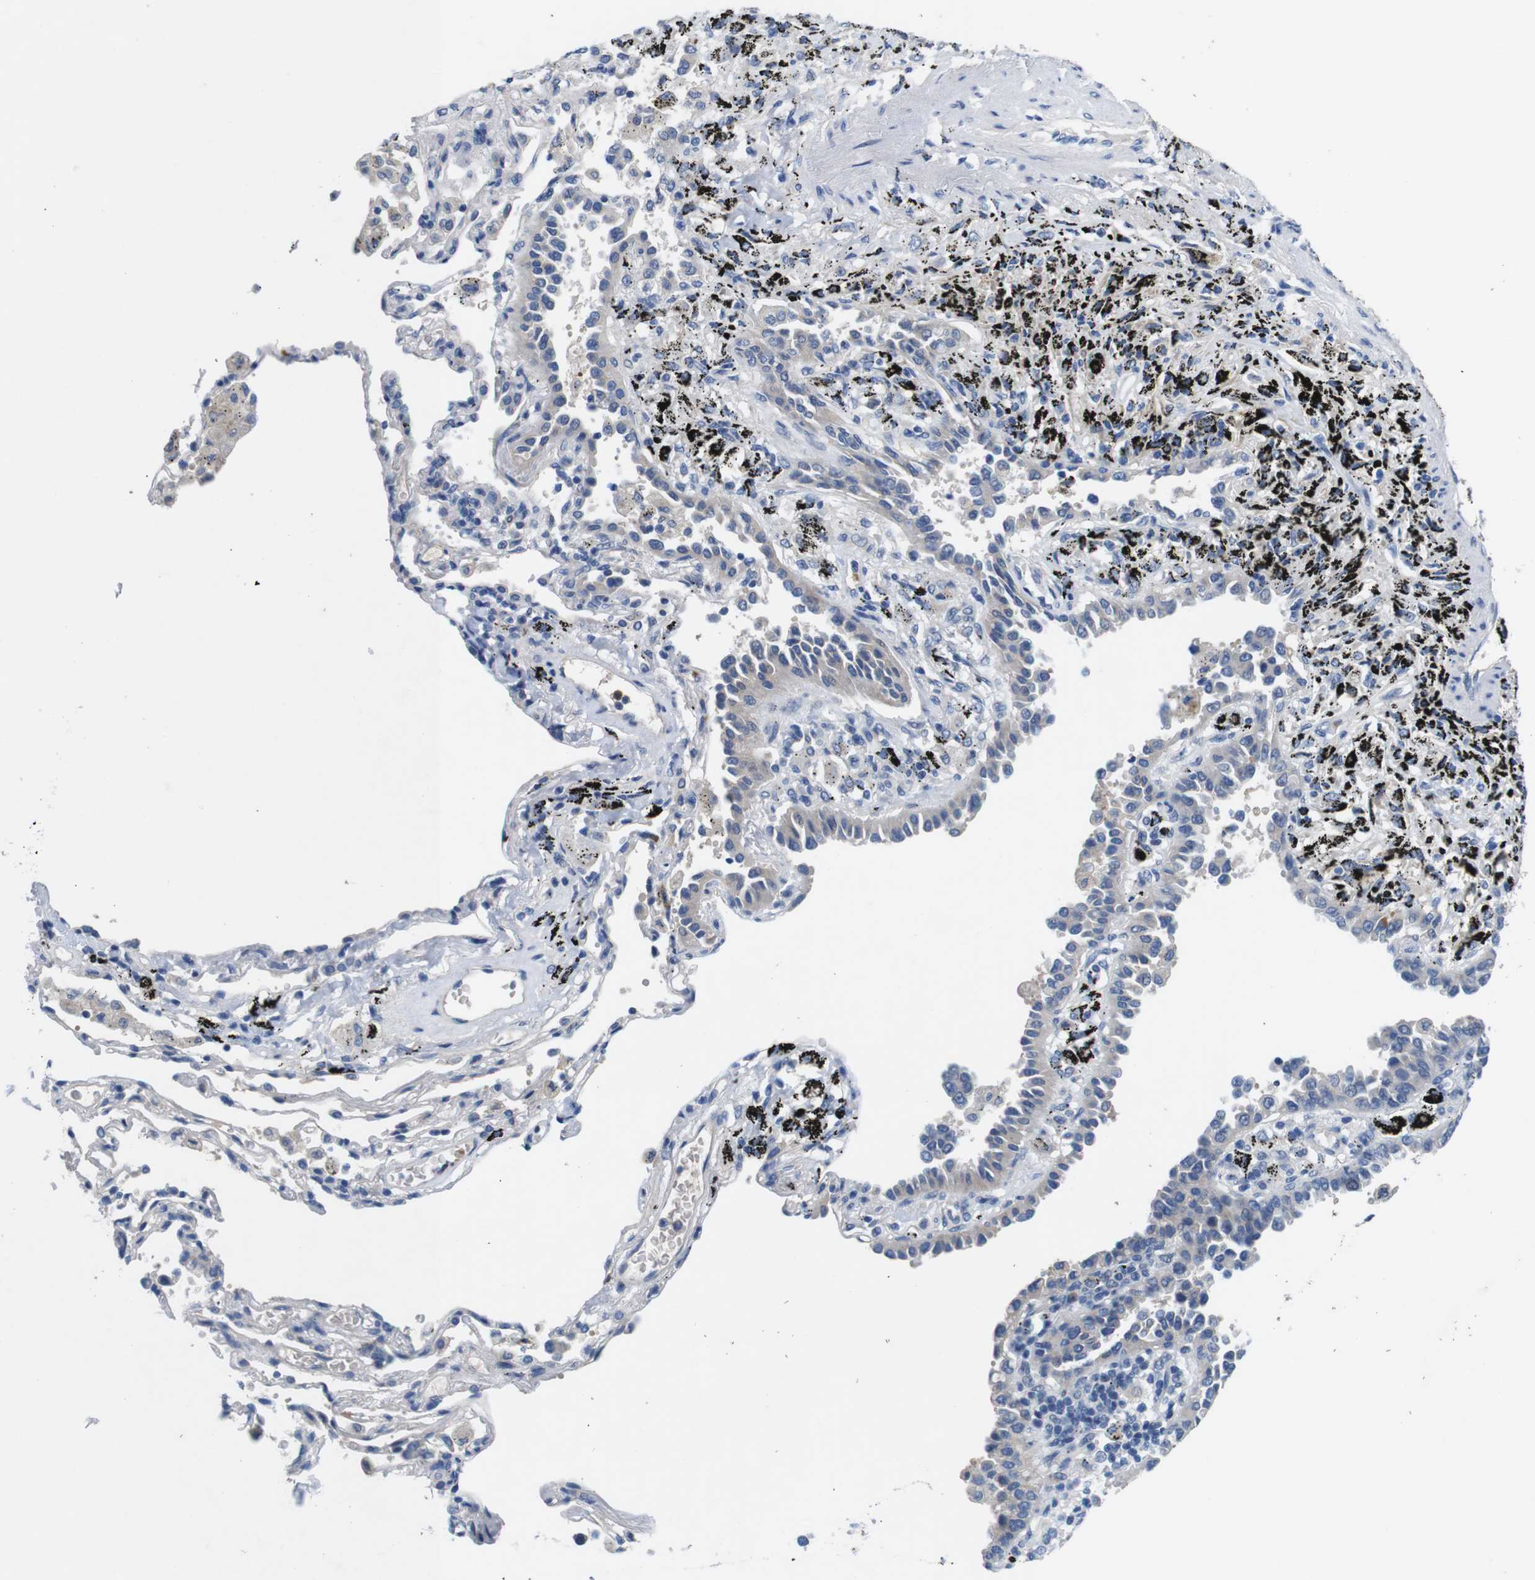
{"staining": {"intensity": "weak", "quantity": "<25%", "location": "cytoplasmic/membranous"}, "tissue": "lung cancer", "cell_type": "Tumor cells", "image_type": "cancer", "snomed": [{"axis": "morphology", "description": "Normal tissue, NOS"}, {"axis": "morphology", "description": "Adenocarcinoma, NOS"}, {"axis": "topography", "description": "Lung"}], "caption": "This is an immunohistochemistry (IHC) photomicrograph of human adenocarcinoma (lung). There is no staining in tumor cells.", "gene": "C1RL", "patient": {"sex": "male", "age": 59}}